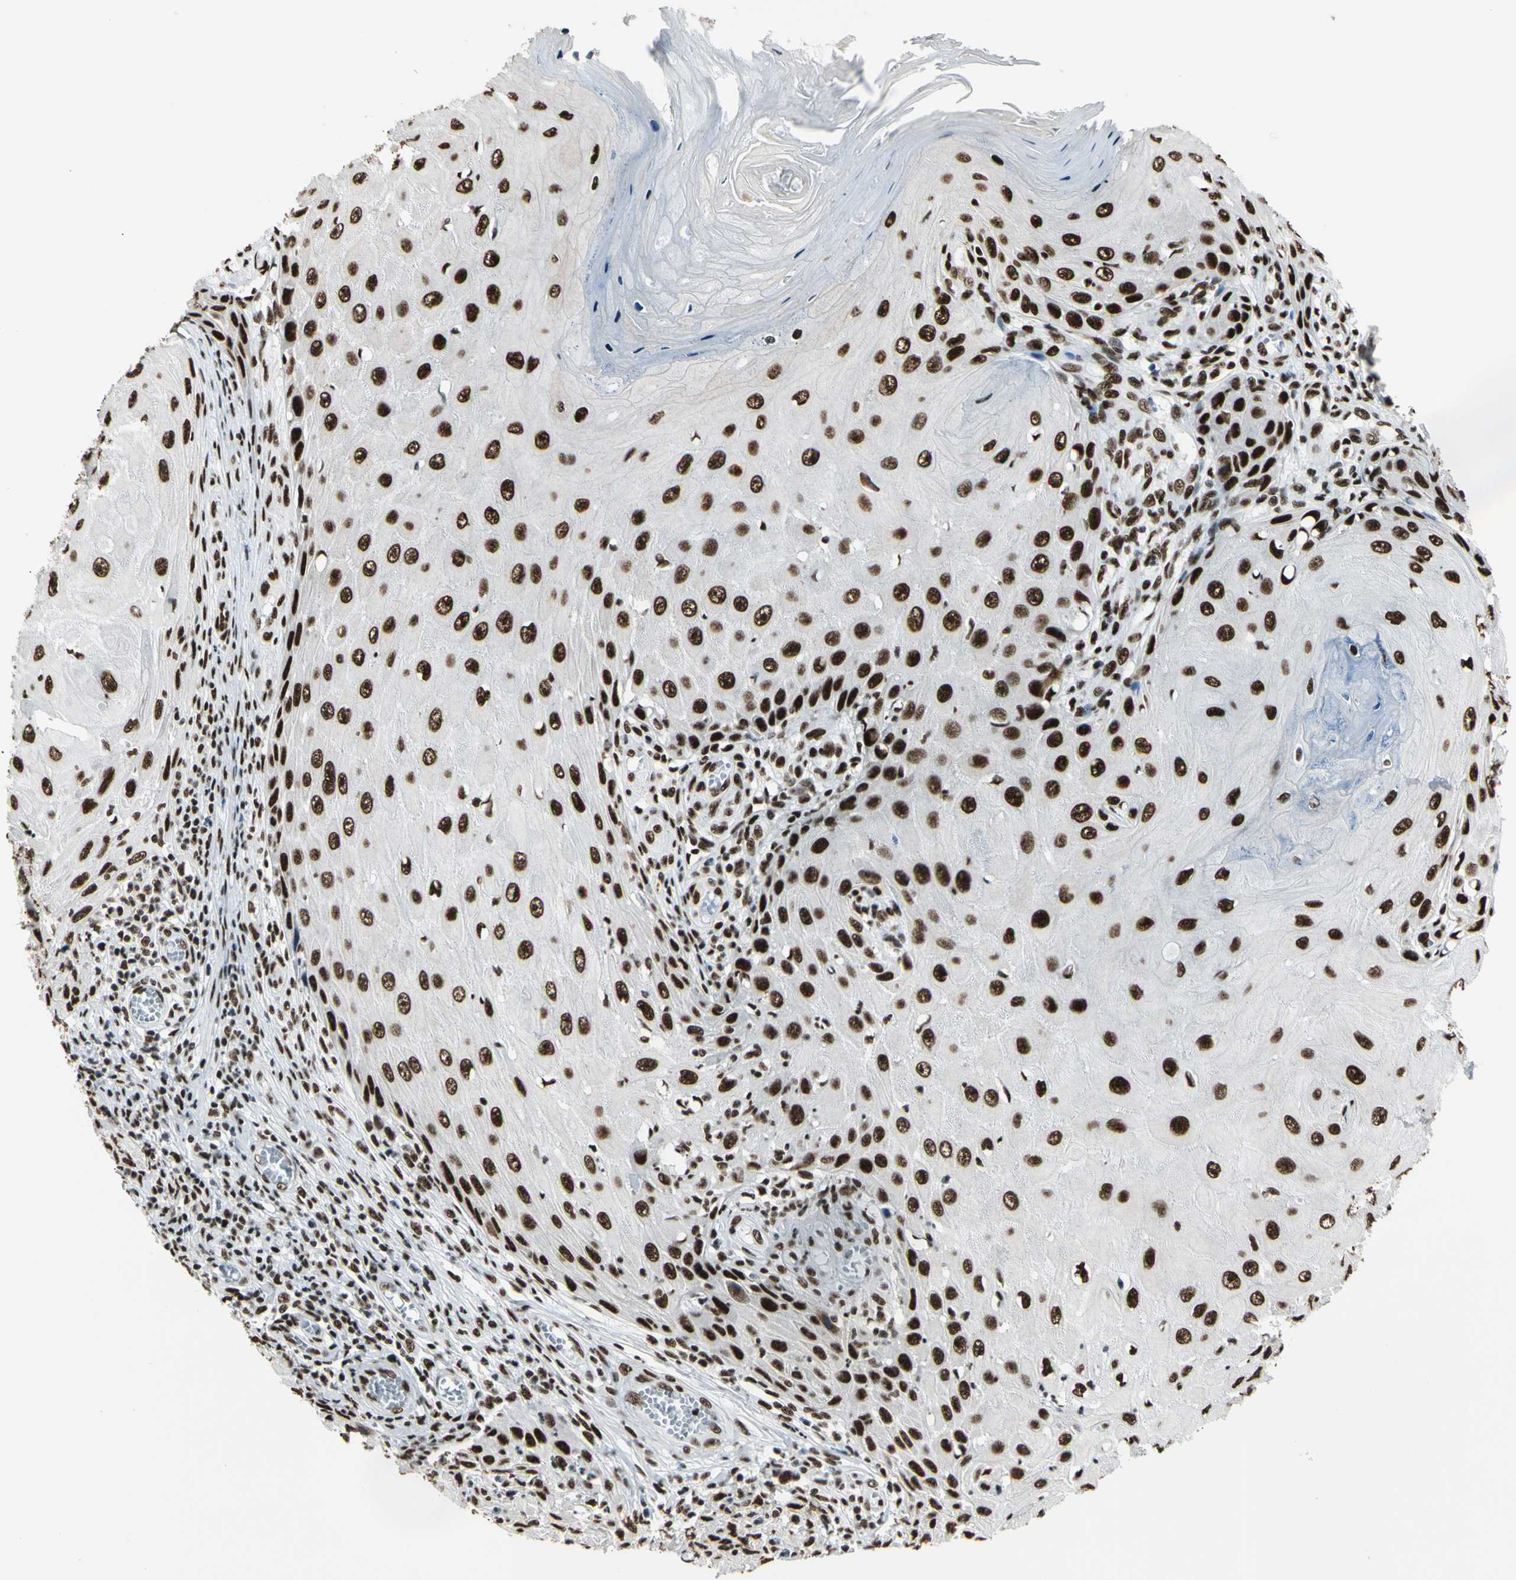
{"staining": {"intensity": "strong", "quantity": ">75%", "location": "nuclear"}, "tissue": "skin cancer", "cell_type": "Tumor cells", "image_type": "cancer", "snomed": [{"axis": "morphology", "description": "Squamous cell carcinoma, NOS"}, {"axis": "topography", "description": "Skin"}], "caption": "Skin squamous cell carcinoma stained with a brown dye shows strong nuclear positive positivity in about >75% of tumor cells.", "gene": "CCAR1", "patient": {"sex": "female", "age": 73}}